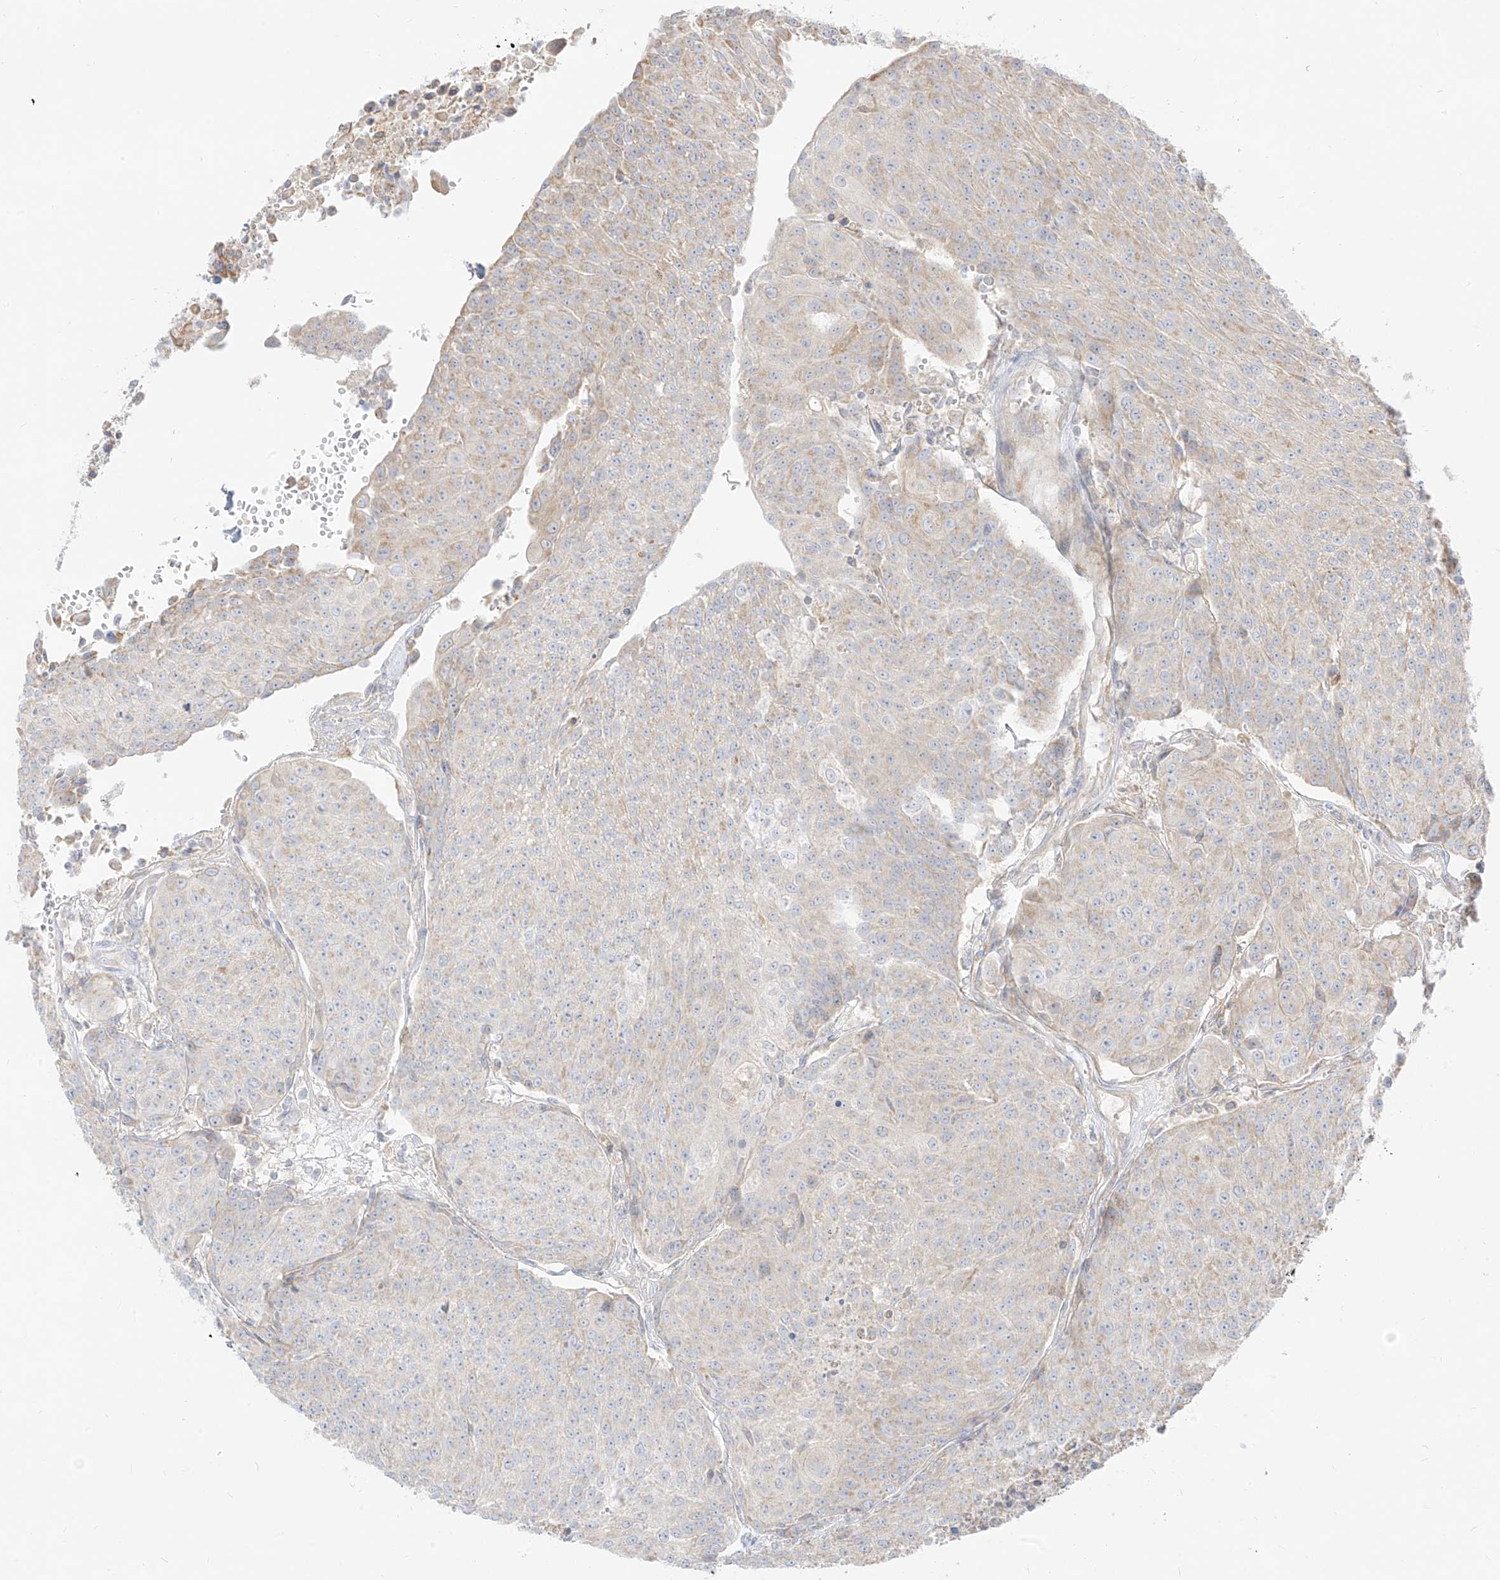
{"staining": {"intensity": "negative", "quantity": "none", "location": "none"}, "tissue": "urothelial cancer", "cell_type": "Tumor cells", "image_type": "cancer", "snomed": [{"axis": "morphology", "description": "Urothelial carcinoma, High grade"}, {"axis": "topography", "description": "Urinary bladder"}], "caption": "This is an IHC image of high-grade urothelial carcinoma. There is no staining in tumor cells.", "gene": "ZIM3", "patient": {"sex": "female", "age": 85}}